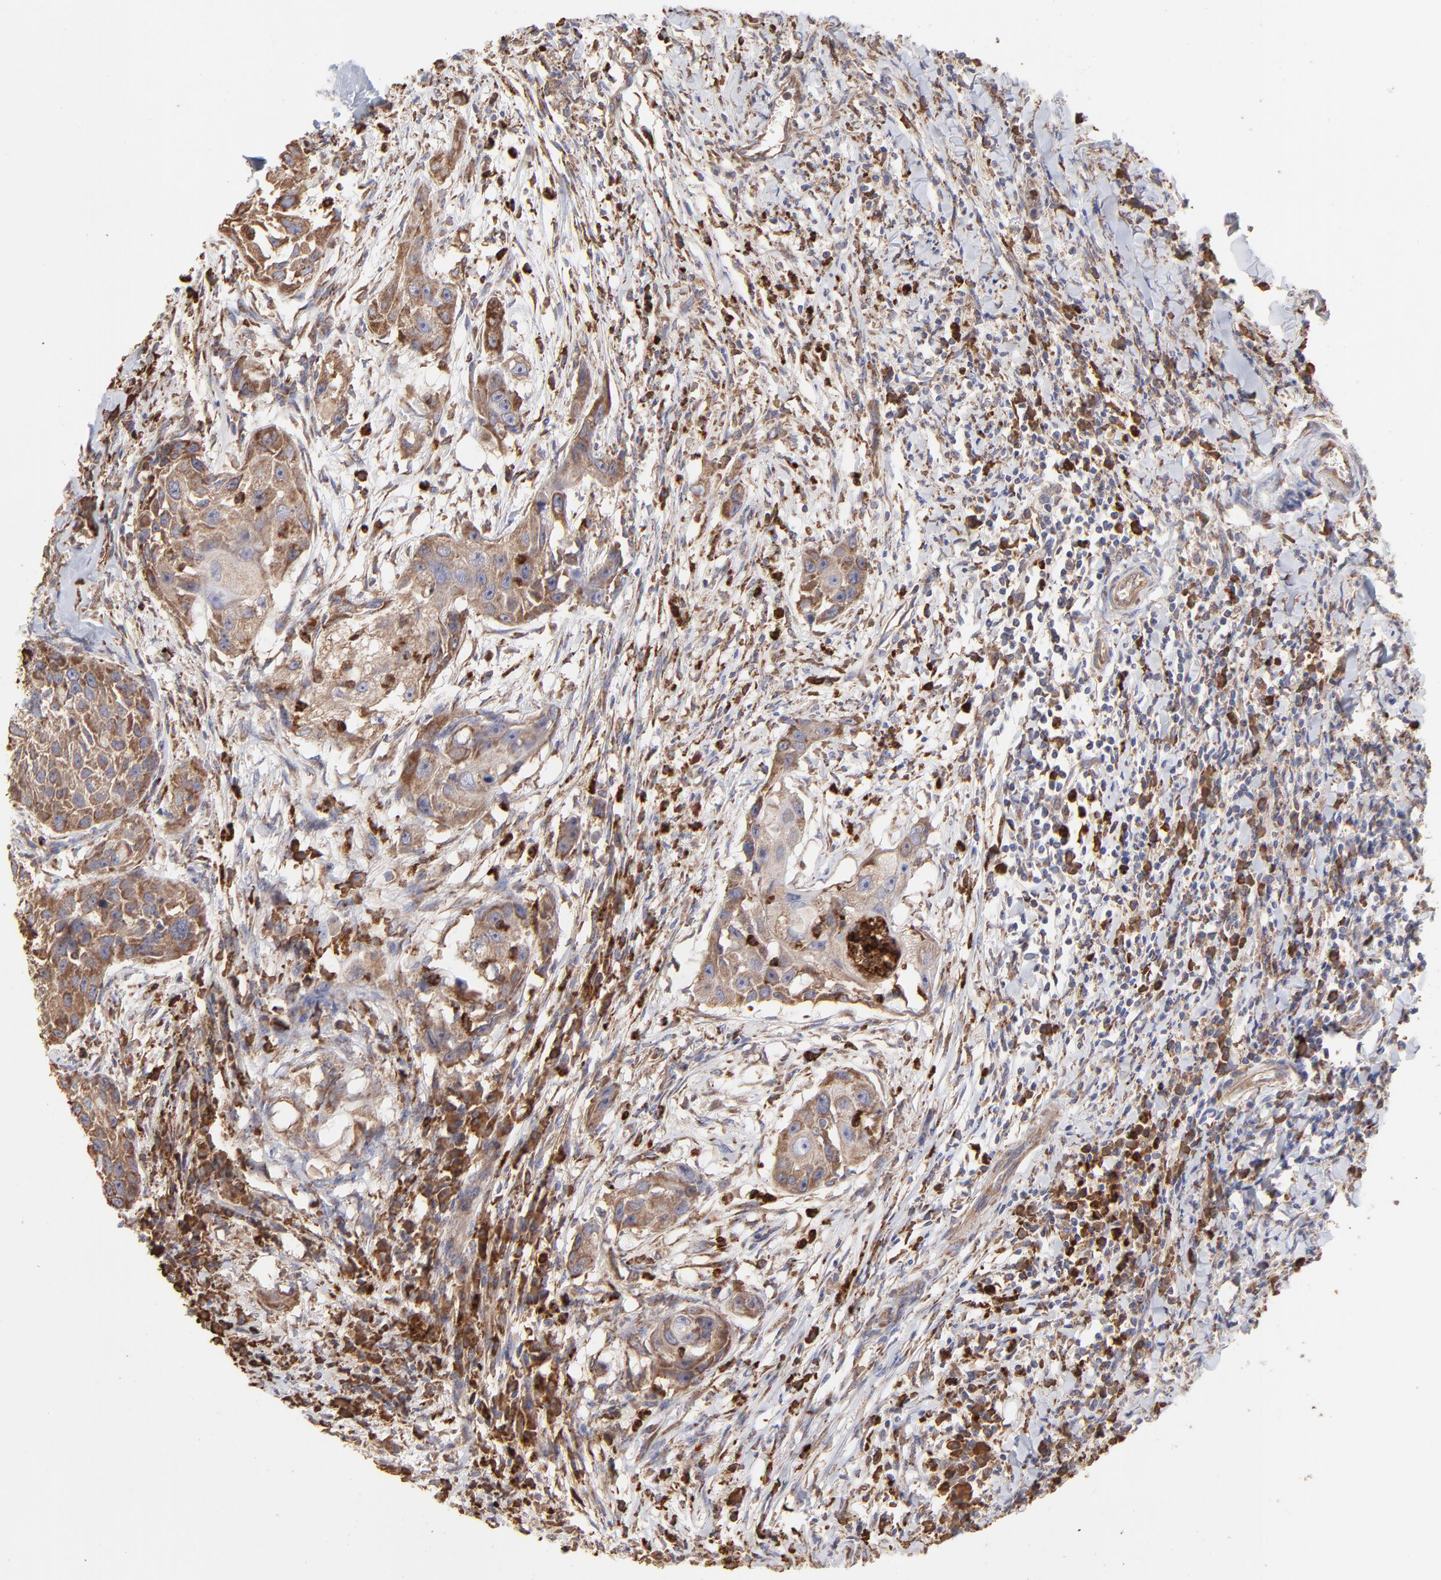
{"staining": {"intensity": "strong", "quantity": ">75%", "location": "cytoplasmic/membranous"}, "tissue": "head and neck cancer", "cell_type": "Tumor cells", "image_type": "cancer", "snomed": [{"axis": "morphology", "description": "Squamous cell carcinoma, NOS"}, {"axis": "topography", "description": "Head-Neck"}], "caption": "Immunohistochemical staining of human head and neck cancer exhibits high levels of strong cytoplasmic/membranous protein positivity in about >75% of tumor cells.", "gene": "PFKM", "patient": {"sex": "male", "age": 64}}